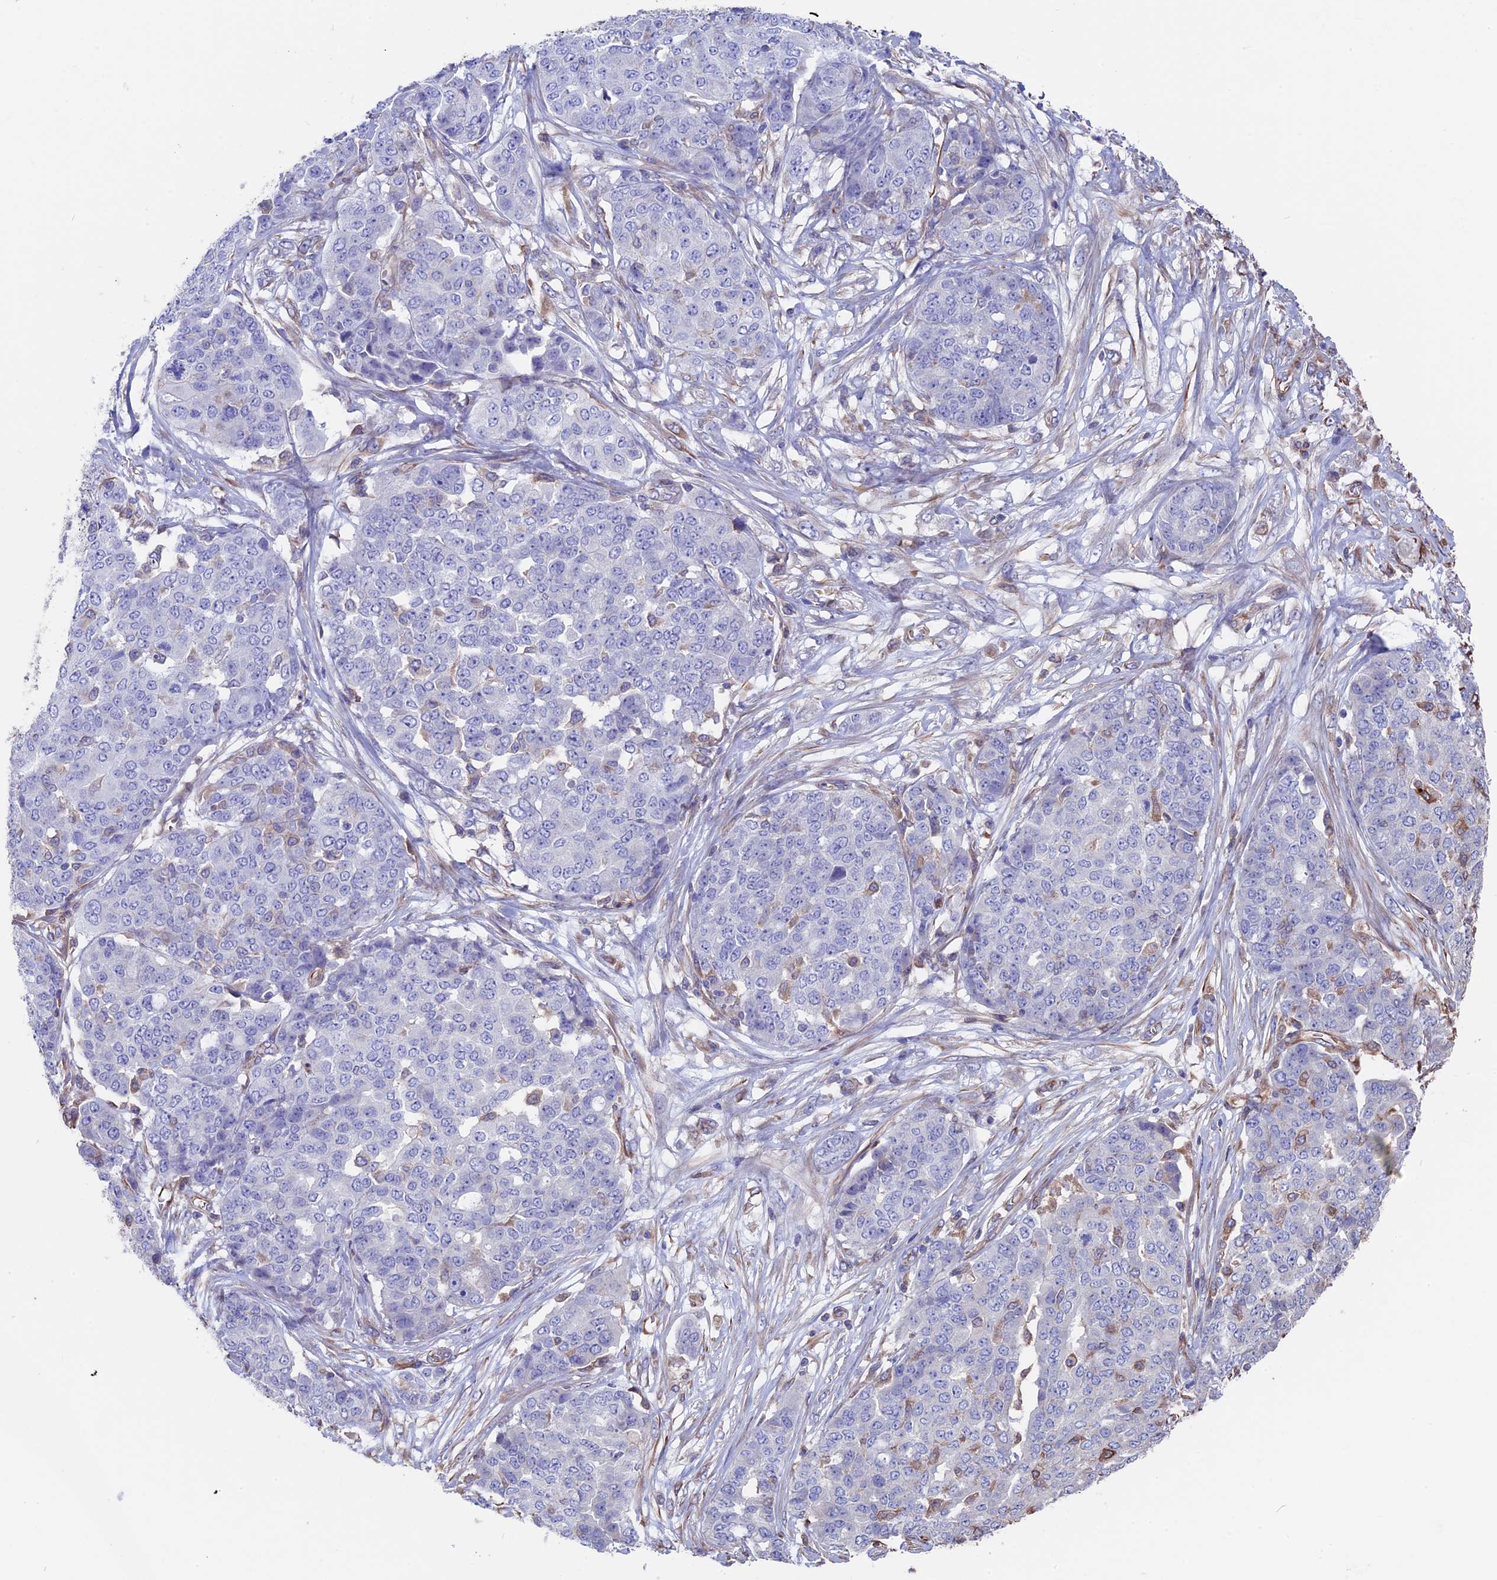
{"staining": {"intensity": "negative", "quantity": "none", "location": "none"}, "tissue": "ovarian cancer", "cell_type": "Tumor cells", "image_type": "cancer", "snomed": [{"axis": "morphology", "description": "Cystadenocarcinoma, serous, NOS"}, {"axis": "topography", "description": "Soft tissue"}, {"axis": "topography", "description": "Ovary"}], "caption": "Immunohistochemistry (IHC) of serous cystadenocarcinoma (ovarian) displays no positivity in tumor cells.", "gene": "SEH1L", "patient": {"sex": "female", "age": 57}}